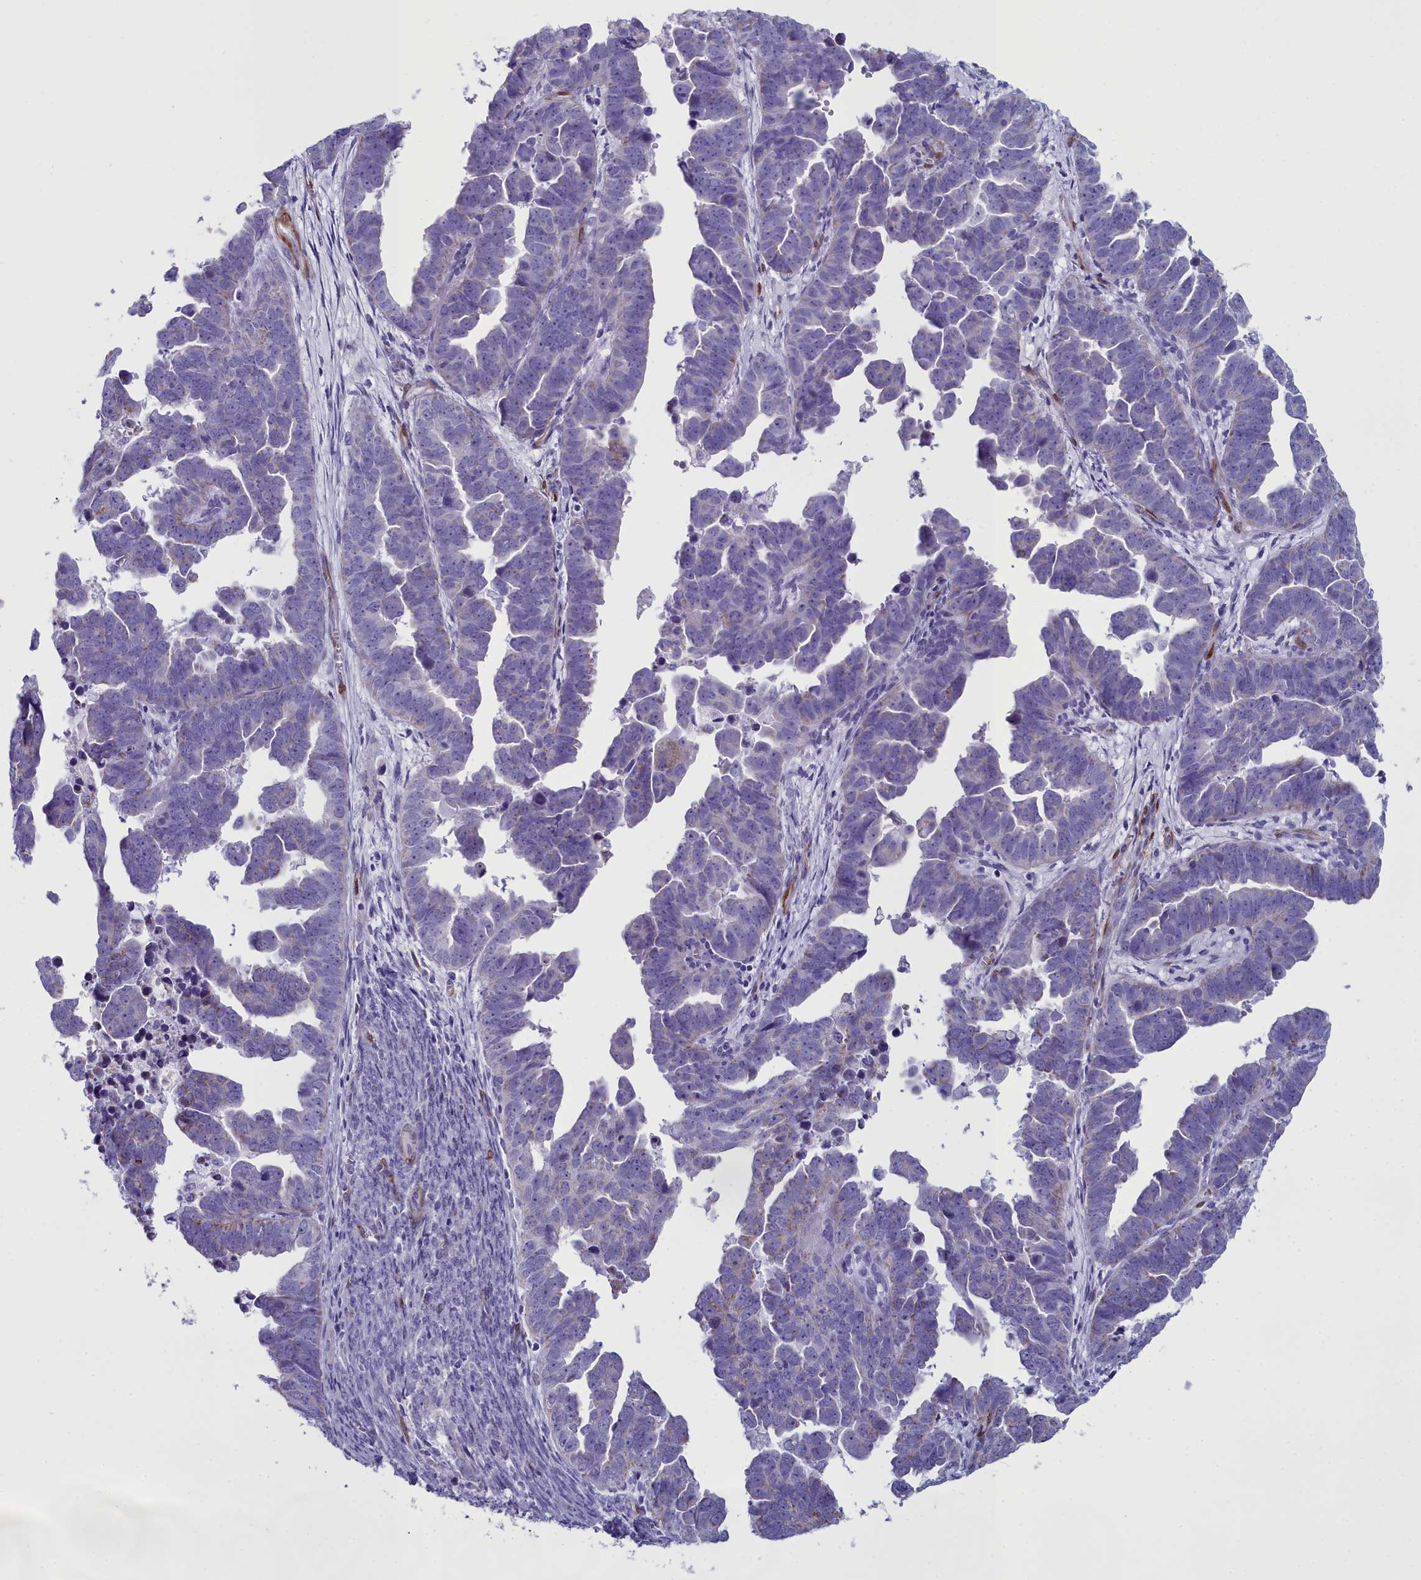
{"staining": {"intensity": "negative", "quantity": "none", "location": "none"}, "tissue": "endometrial cancer", "cell_type": "Tumor cells", "image_type": "cancer", "snomed": [{"axis": "morphology", "description": "Adenocarcinoma, NOS"}, {"axis": "topography", "description": "Endometrium"}], "caption": "Protein analysis of adenocarcinoma (endometrial) shows no significant staining in tumor cells.", "gene": "PPP1R14A", "patient": {"sex": "female", "age": 75}}